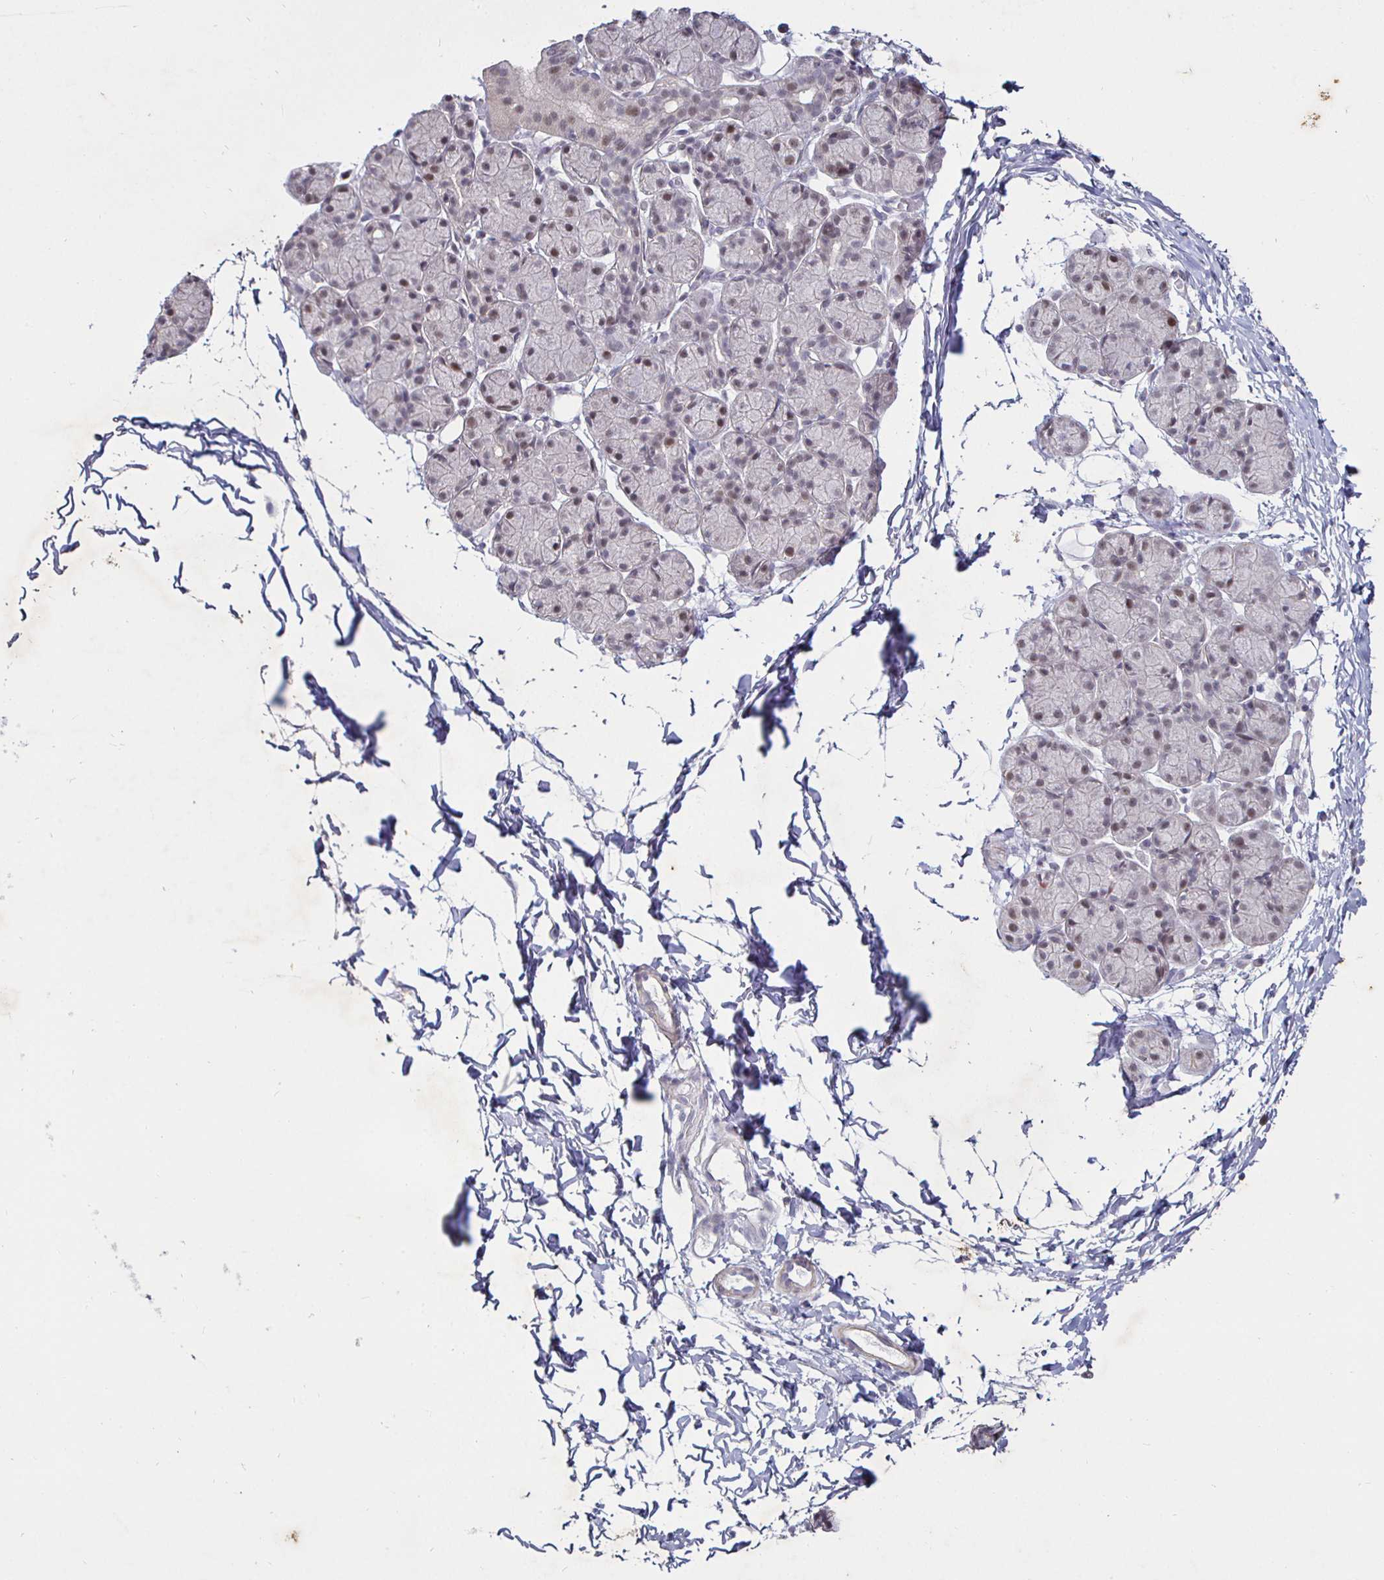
{"staining": {"intensity": "weak", "quantity": "<25%", "location": "nuclear"}, "tissue": "salivary gland", "cell_type": "Glandular cells", "image_type": "normal", "snomed": [{"axis": "morphology", "description": "Normal tissue, NOS"}, {"axis": "morphology", "description": "Inflammation, NOS"}, {"axis": "topography", "description": "Lymph node"}, {"axis": "topography", "description": "Salivary gland"}], "caption": "Protein analysis of normal salivary gland demonstrates no significant expression in glandular cells.", "gene": "MLH1", "patient": {"sex": "male", "age": 3}}